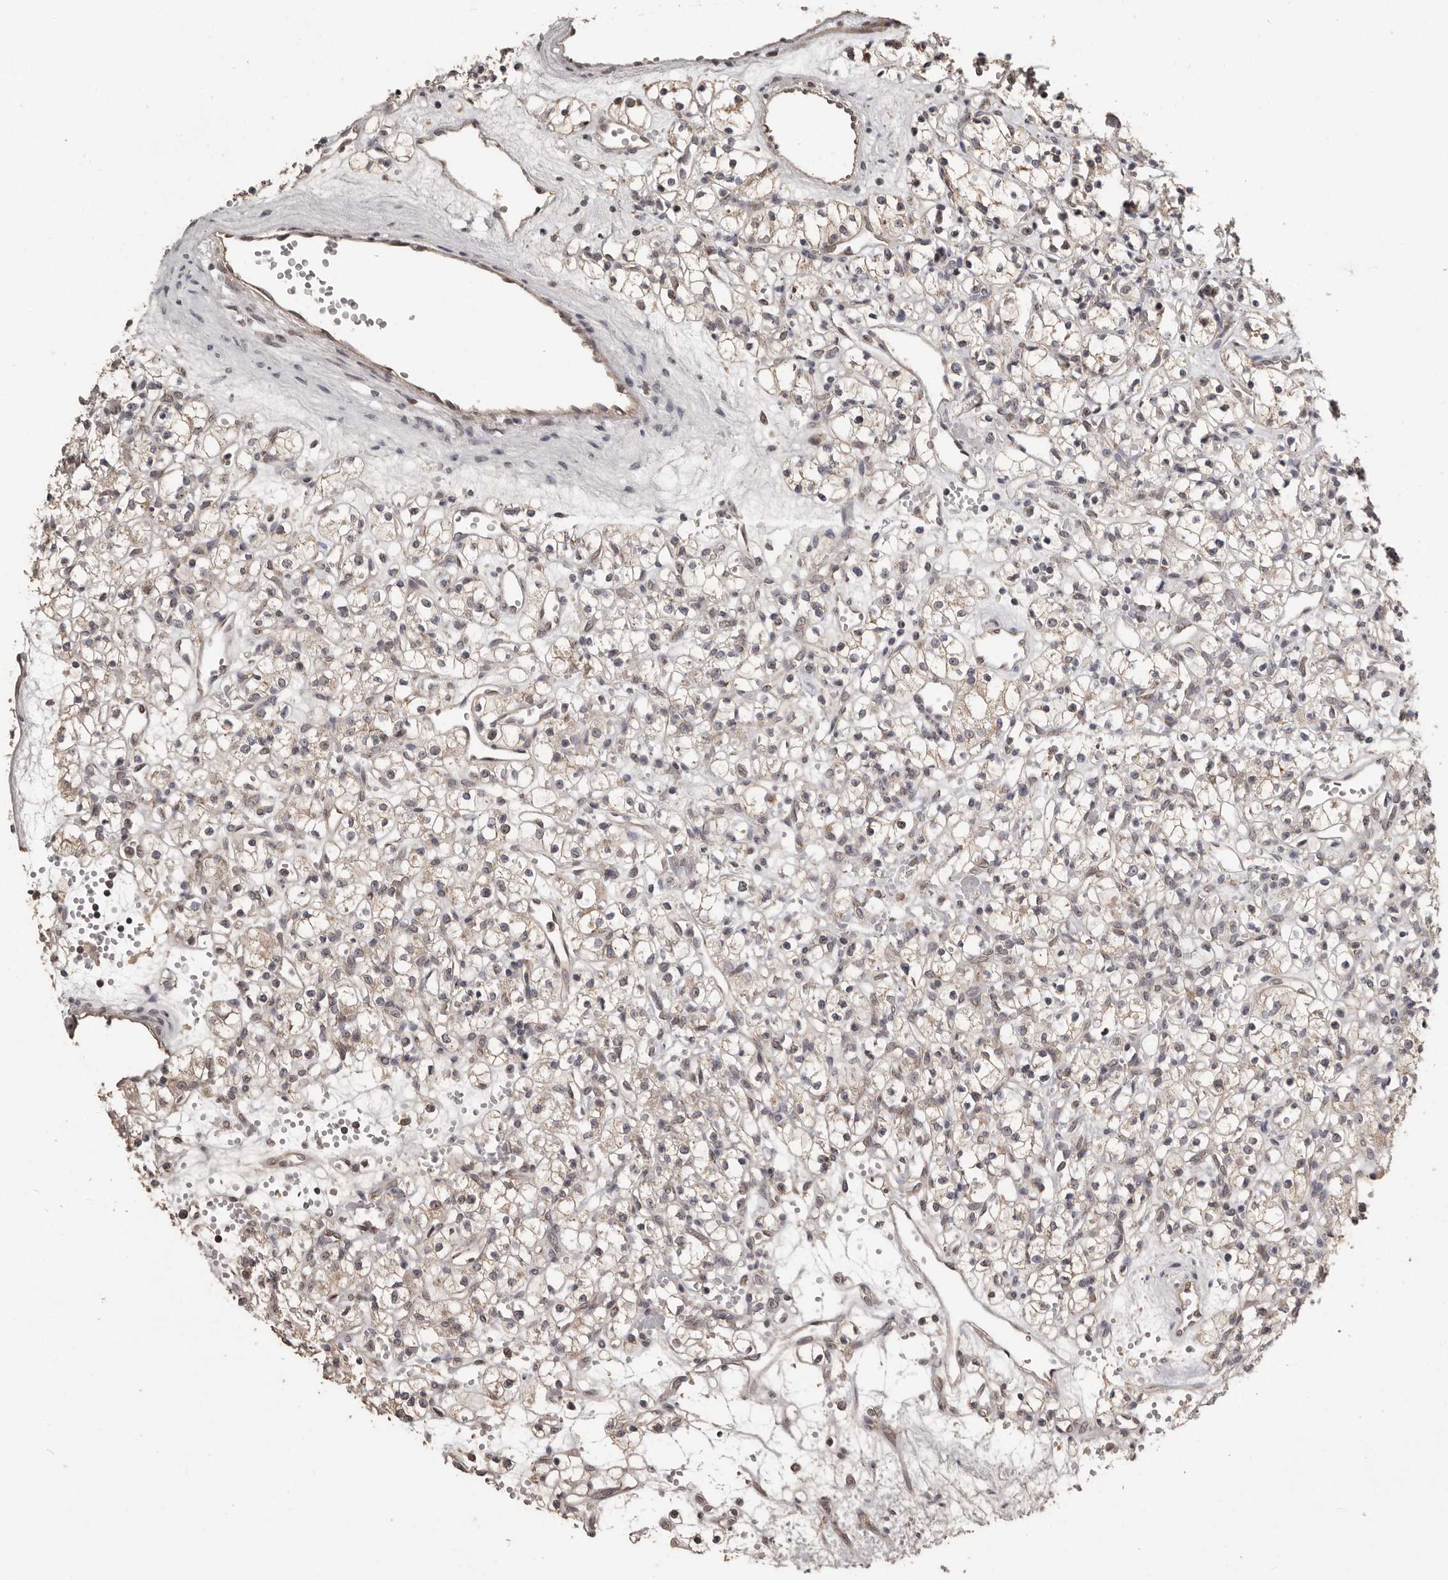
{"staining": {"intensity": "weak", "quantity": "25%-75%", "location": "cytoplasmic/membranous"}, "tissue": "renal cancer", "cell_type": "Tumor cells", "image_type": "cancer", "snomed": [{"axis": "morphology", "description": "Adenocarcinoma, NOS"}, {"axis": "topography", "description": "Kidney"}], "caption": "Immunohistochemistry of adenocarcinoma (renal) reveals low levels of weak cytoplasmic/membranous expression in about 25%-75% of tumor cells.", "gene": "ZFP14", "patient": {"sex": "female", "age": 59}}